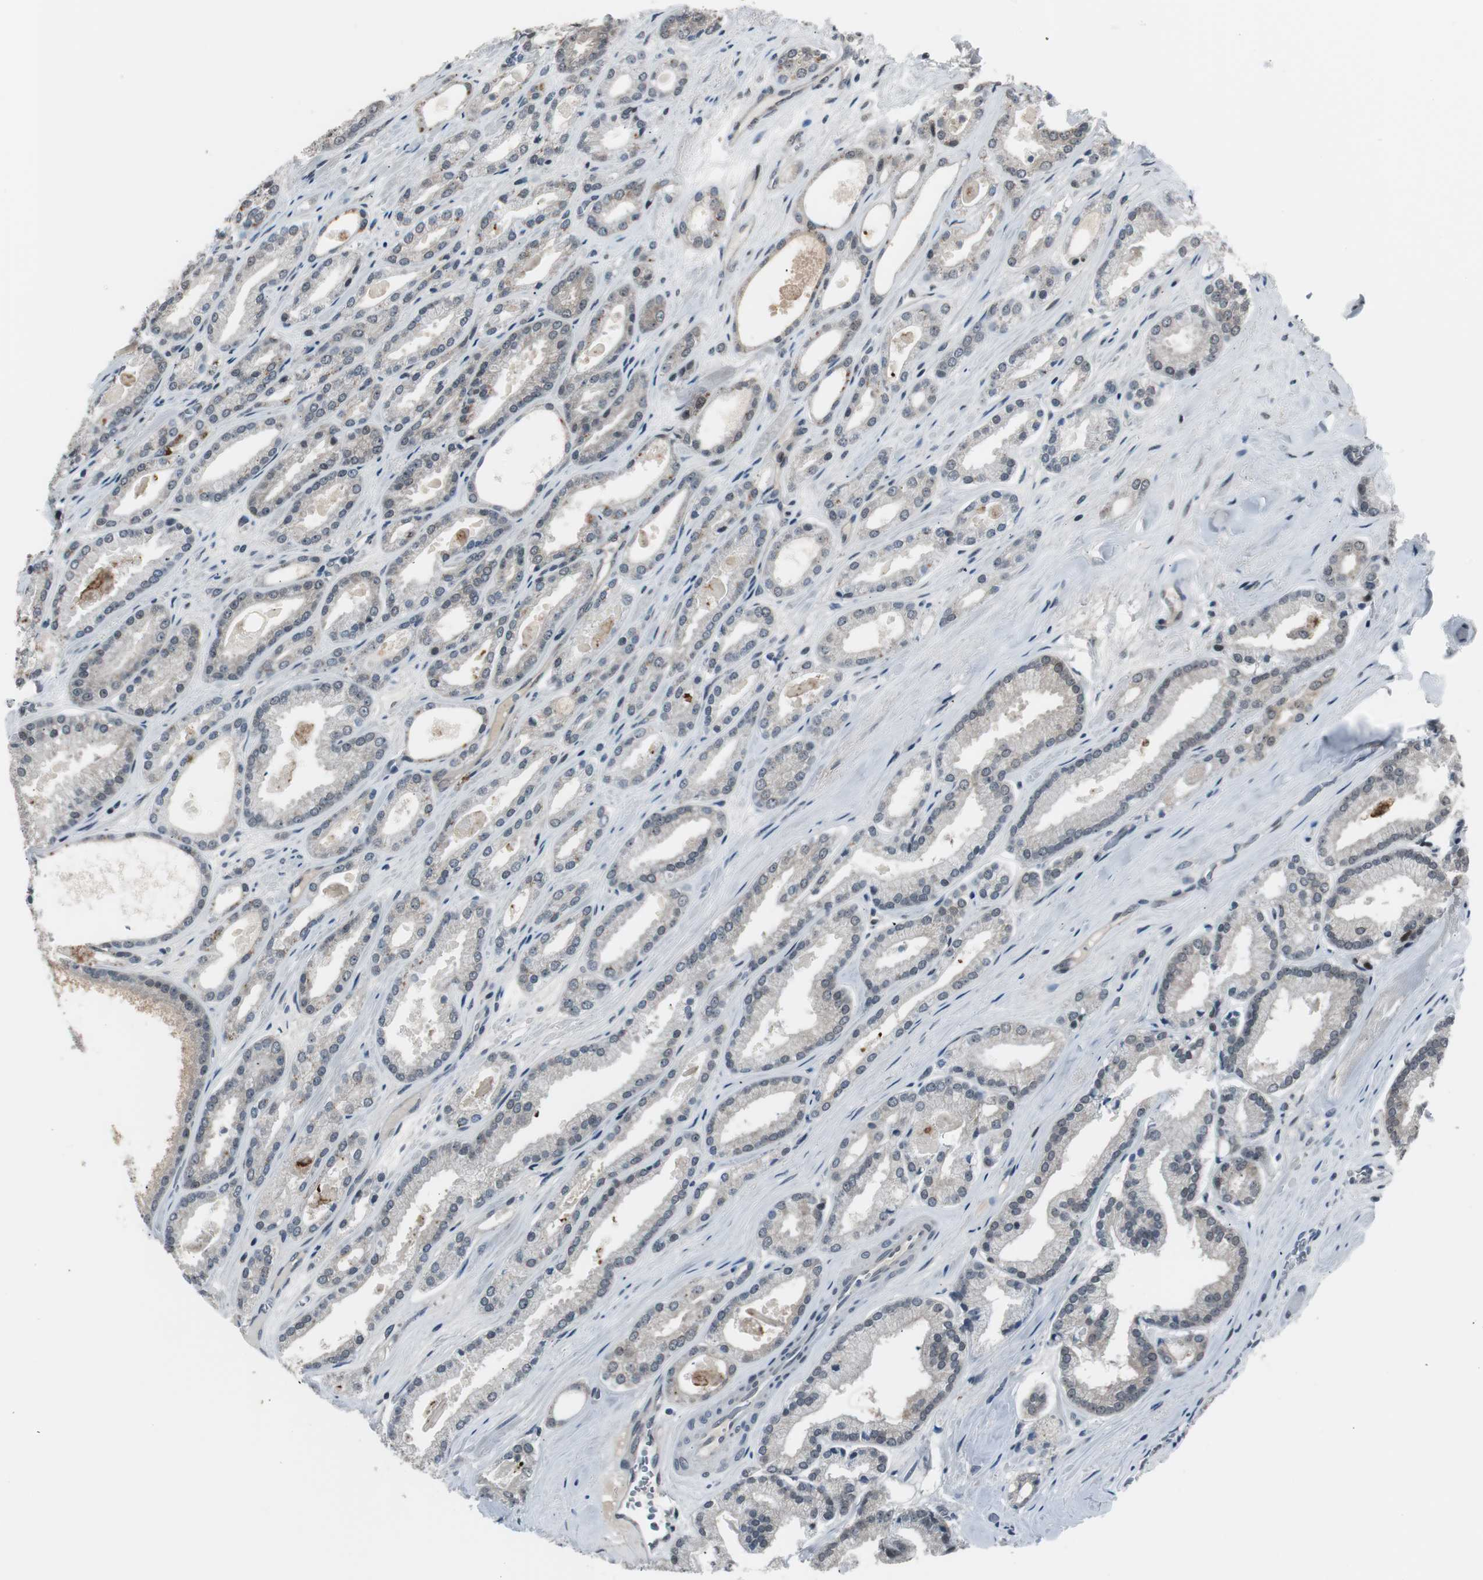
{"staining": {"intensity": "negative", "quantity": "none", "location": "none"}, "tissue": "prostate cancer", "cell_type": "Tumor cells", "image_type": "cancer", "snomed": [{"axis": "morphology", "description": "Adenocarcinoma, Low grade"}, {"axis": "topography", "description": "Prostate"}], "caption": "Tumor cells are negative for protein expression in human prostate adenocarcinoma (low-grade). Brightfield microscopy of immunohistochemistry (IHC) stained with DAB (brown) and hematoxylin (blue), captured at high magnification.", "gene": "BOLA1", "patient": {"sex": "male", "age": 59}}